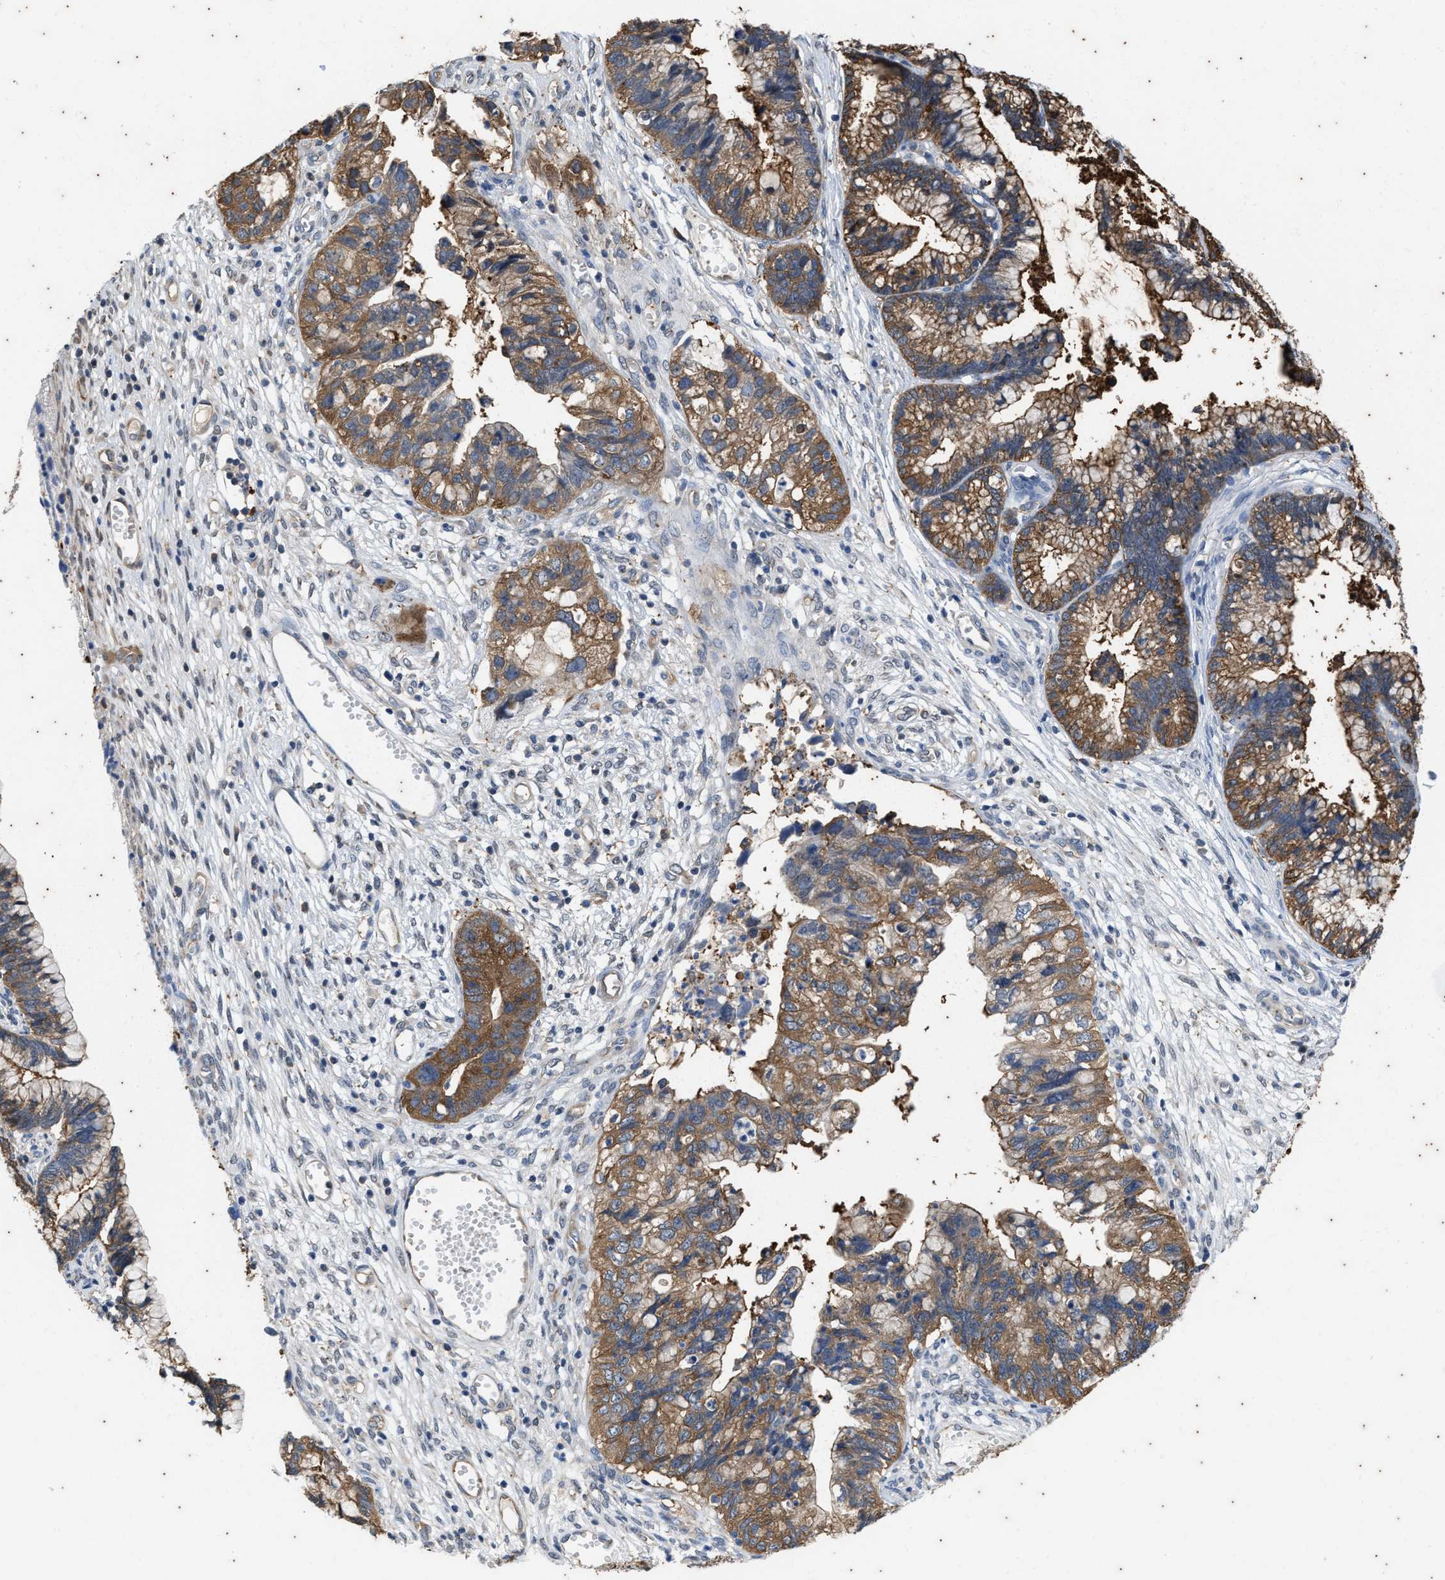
{"staining": {"intensity": "moderate", "quantity": ">75%", "location": "cytoplasmic/membranous"}, "tissue": "cervical cancer", "cell_type": "Tumor cells", "image_type": "cancer", "snomed": [{"axis": "morphology", "description": "Adenocarcinoma, NOS"}, {"axis": "topography", "description": "Cervix"}], "caption": "Brown immunohistochemical staining in cervical cancer shows moderate cytoplasmic/membranous positivity in about >75% of tumor cells.", "gene": "COX19", "patient": {"sex": "female", "age": 44}}